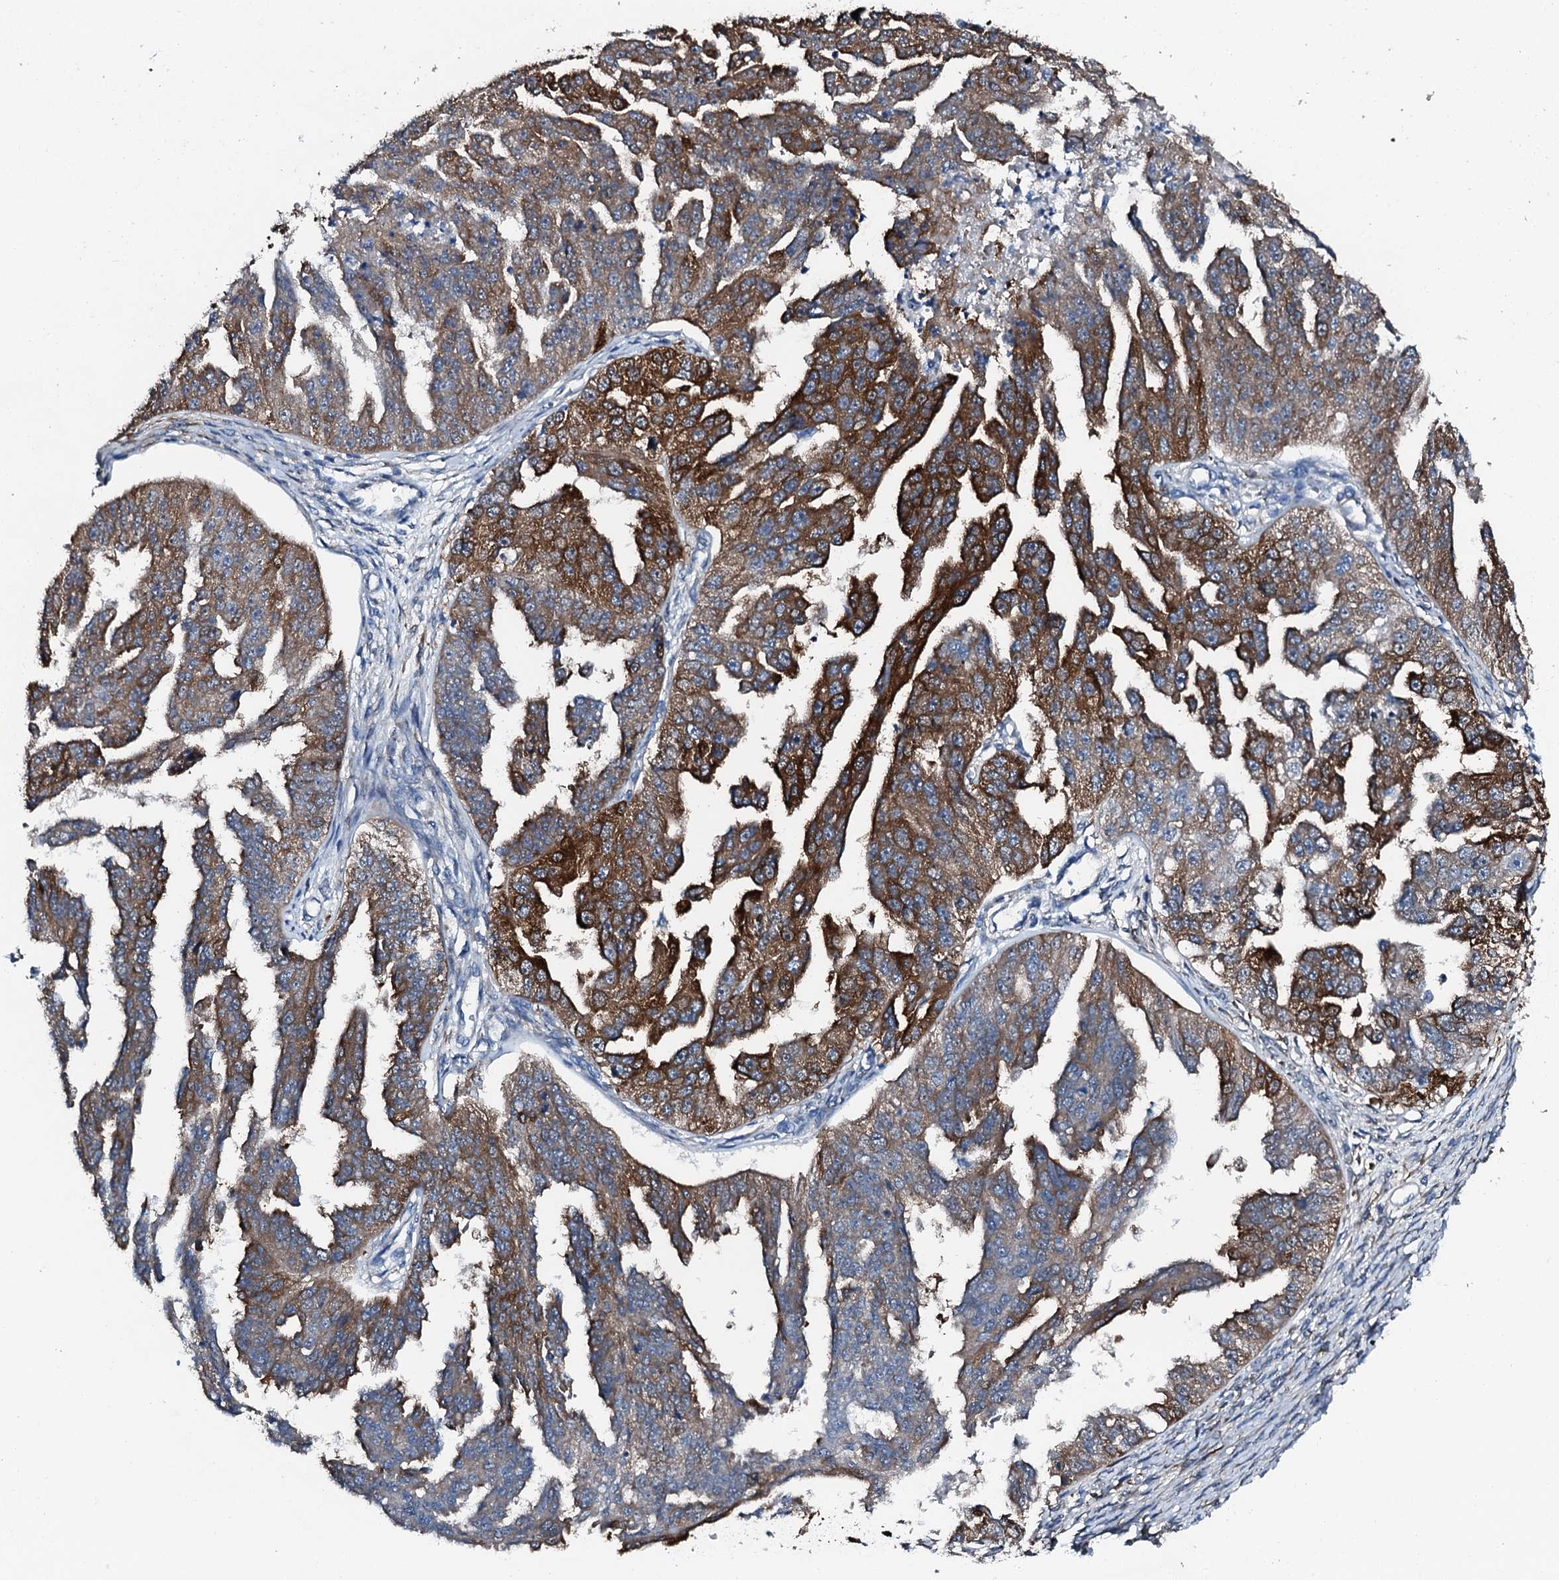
{"staining": {"intensity": "strong", "quantity": "25%-75%", "location": "cytoplasmic/membranous"}, "tissue": "ovarian cancer", "cell_type": "Tumor cells", "image_type": "cancer", "snomed": [{"axis": "morphology", "description": "Cystadenocarcinoma, serous, NOS"}, {"axis": "topography", "description": "Ovary"}], "caption": "Serous cystadenocarcinoma (ovarian) tissue demonstrates strong cytoplasmic/membranous expression in approximately 25%-75% of tumor cells (DAB (3,3'-diaminobenzidine) IHC, brown staining for protein, blue staining for nuclei).", "gene": "GFOD2", "patient": {"sex": "female", "age": 58}}